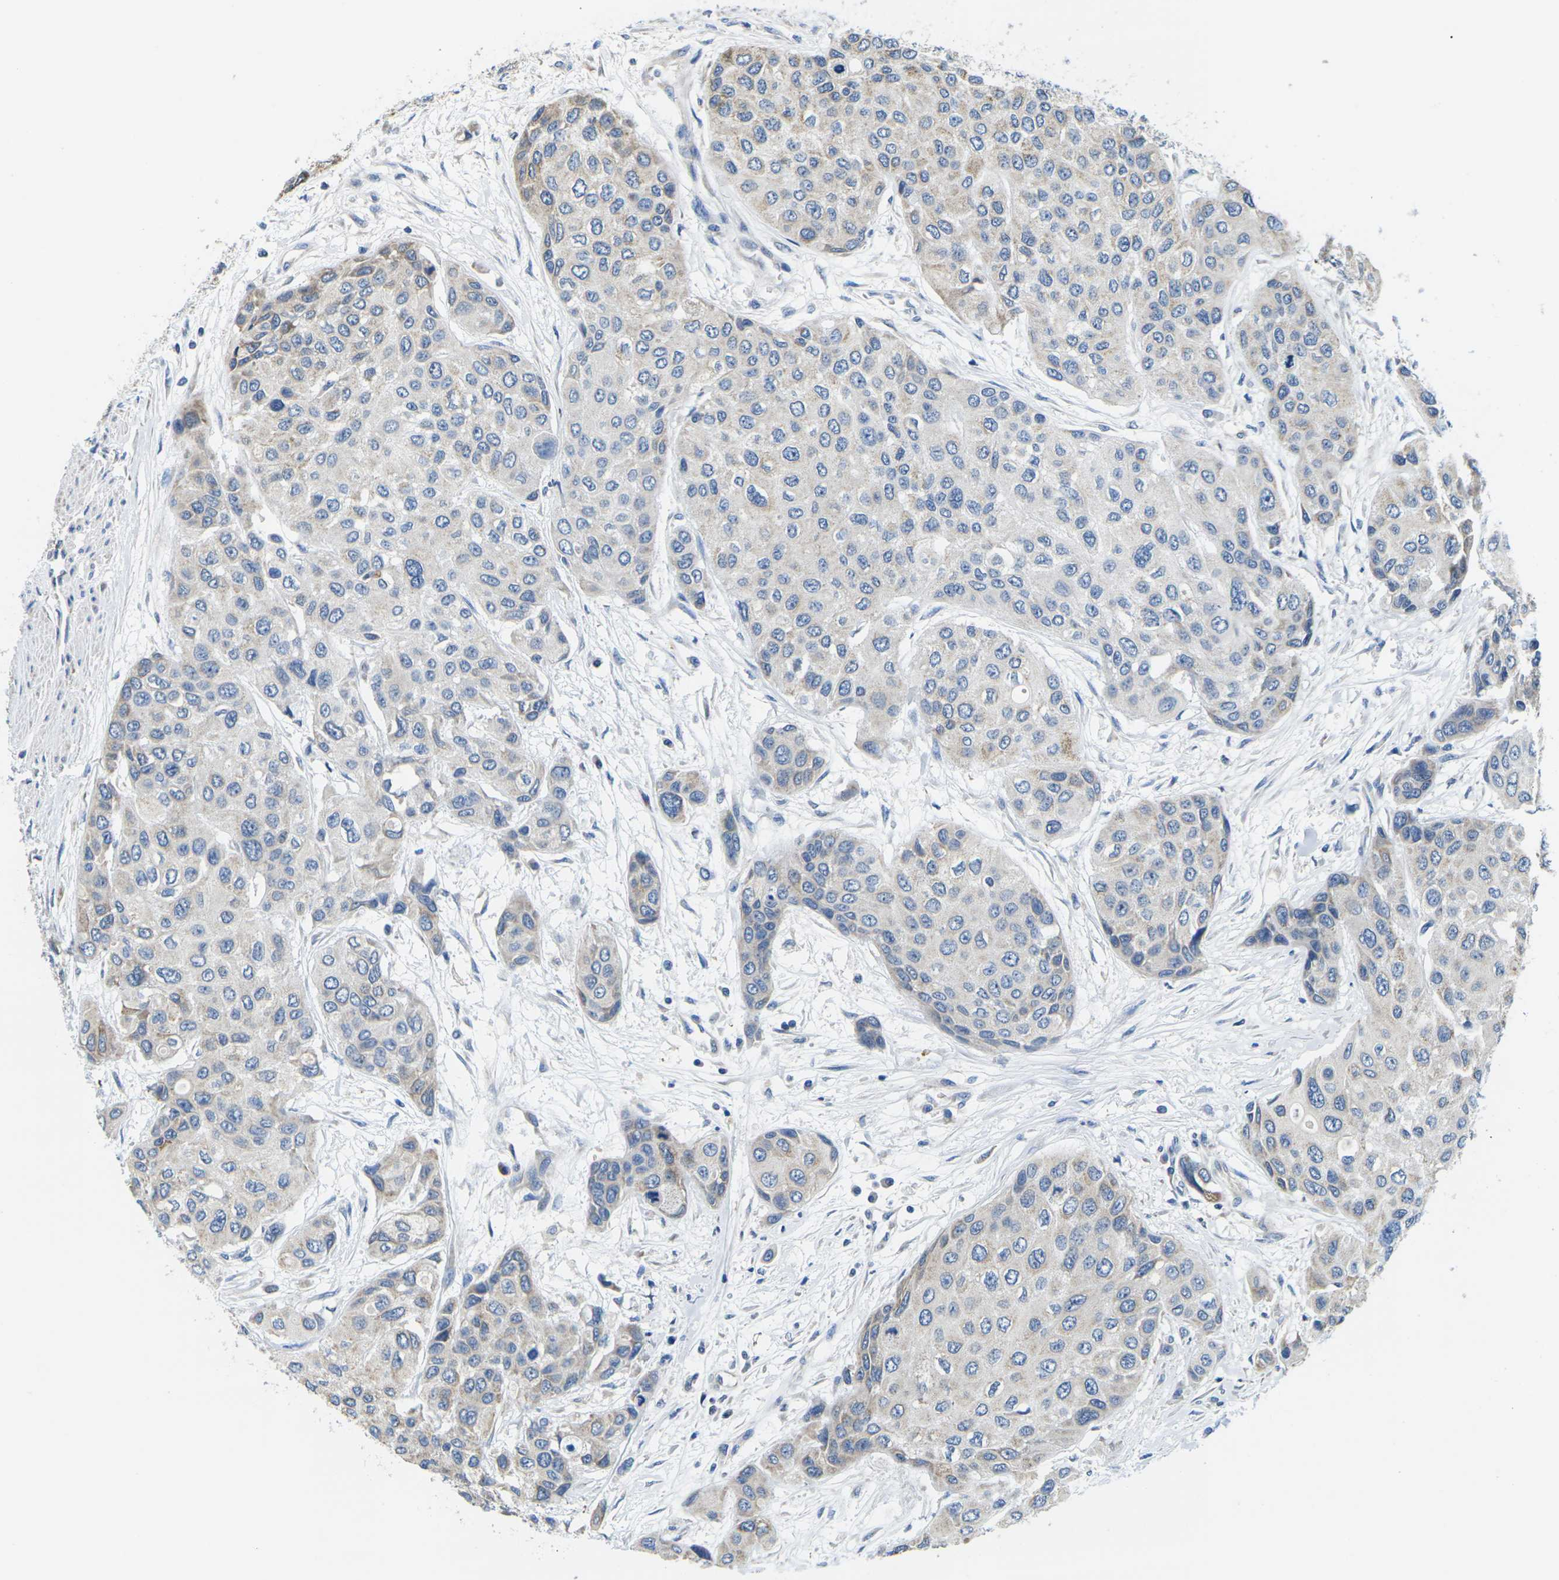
{"staining": {"intensity": "weak", "quantity": "<25%", "location": "cytoplasmic/membranous"}, "tissue": "urothelial cancer", "cell_type": "Tumor cells", "image_type": "cancer", "snomed": [{"axis": "morphology", "description": "Urothelial carcinoma, High grade"}, {"axis": "topography", "description": "Urinary bladder"}], "caption": "Immunohistochemistry photomicrograph of neoplastic tissue: human high-grade urothelial carcinoma stained with DAB (3,3'-diaminobenzidine) shows no significant protein staining in tumor cells.", "gene": "TMEFF2", "patient": {"sex": "female", "age": 56}}